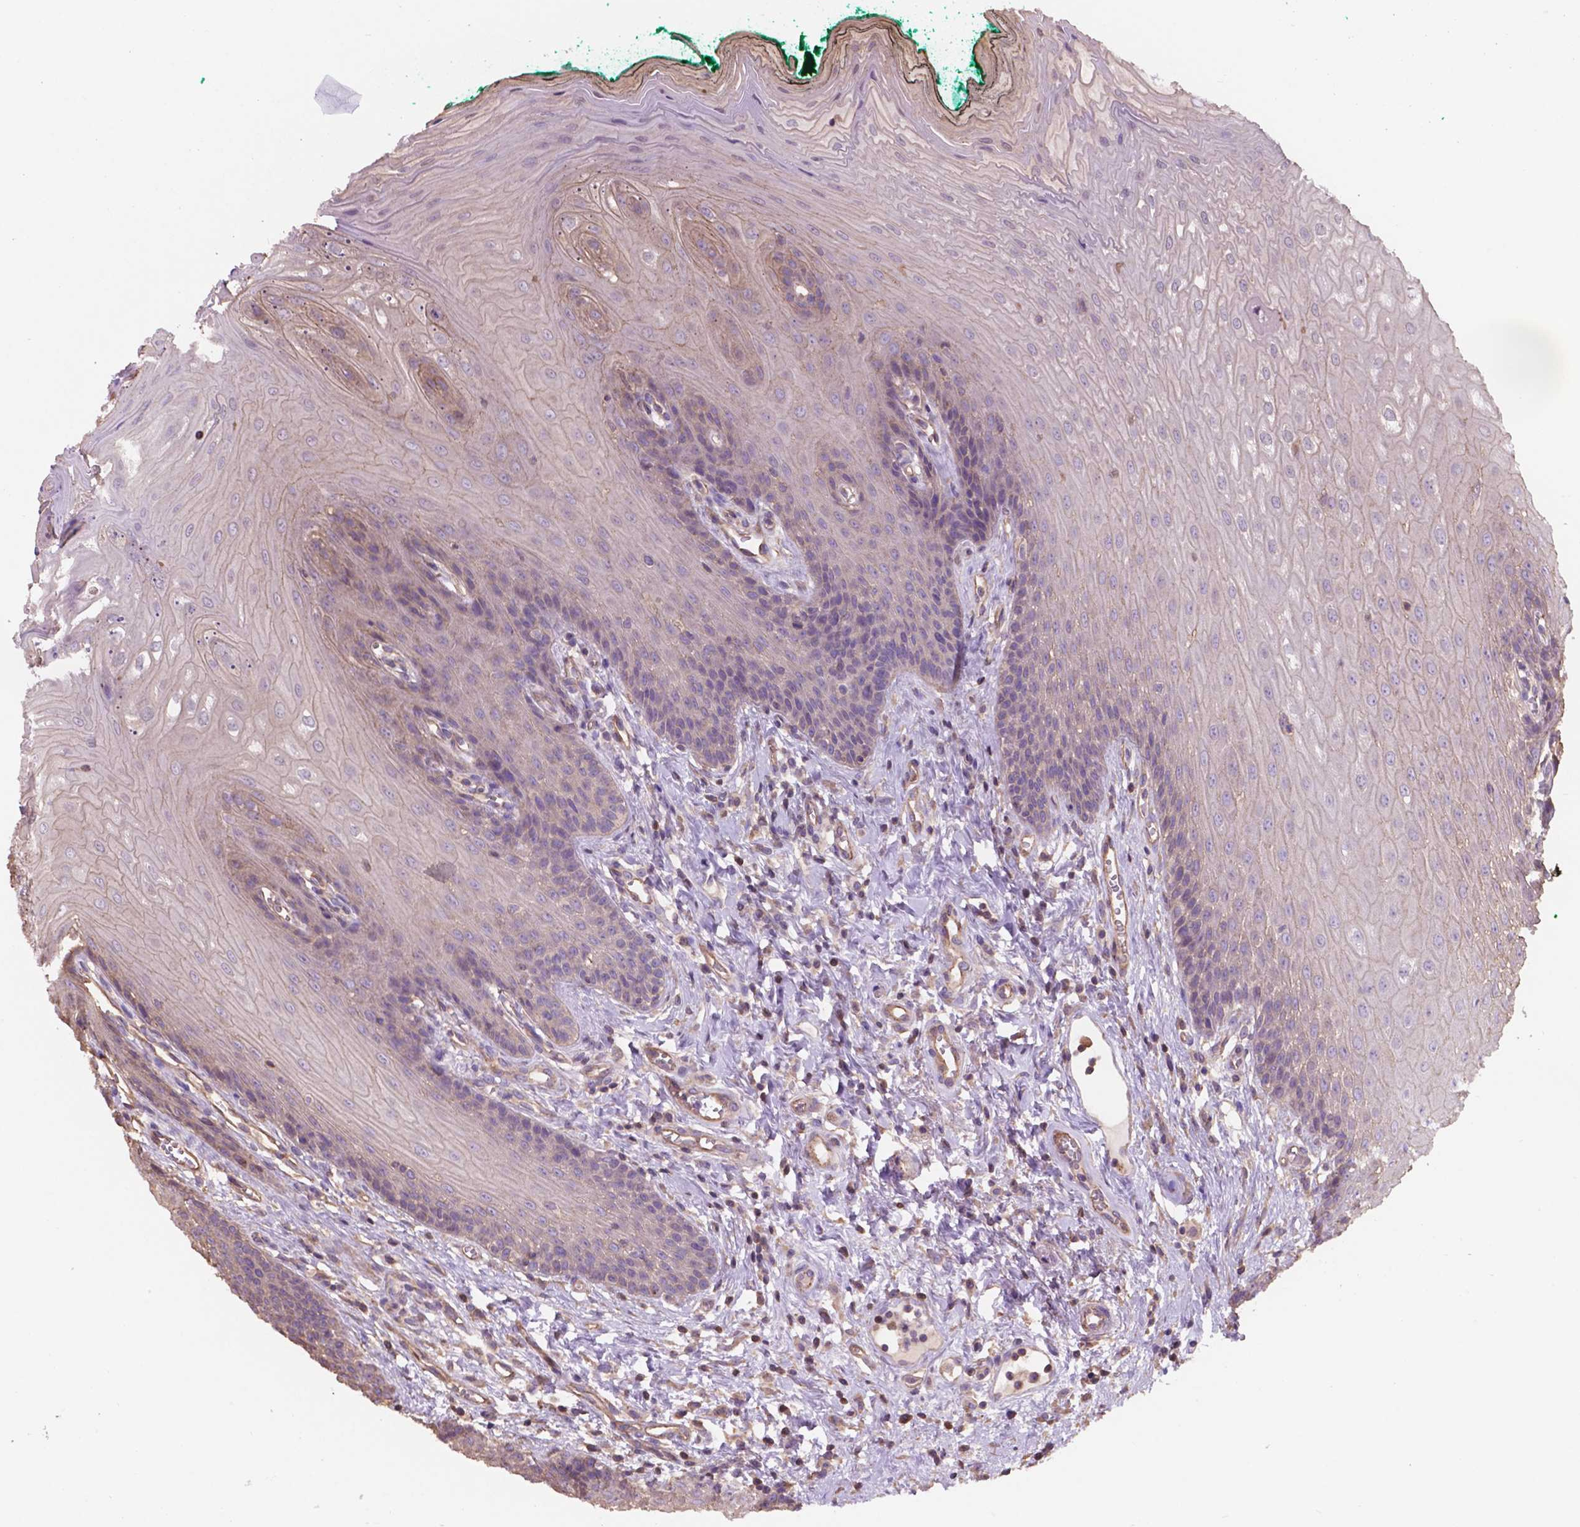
{"staining": {"intensity": "weak", "quantity": "<25%", "location": "cytoplasmic/membranous"}, "tissue": "oral mucosa", "cell_type": "Squamous epithelial cells", "image_type": "normal", "snomed": [{"axis": "morphology", "description": "Normal tissue, NOS"}, {"axis": "topography", "description": "Oral tissue"}], "caption": "DAB (3,3'-diaminobenzidine) immunohistochemical staining of benign oral mucosa displays no significant expression in squamous epithelial cells.", "gene": "NIPA2", "patient": {"sex": "female", "age": 68}}